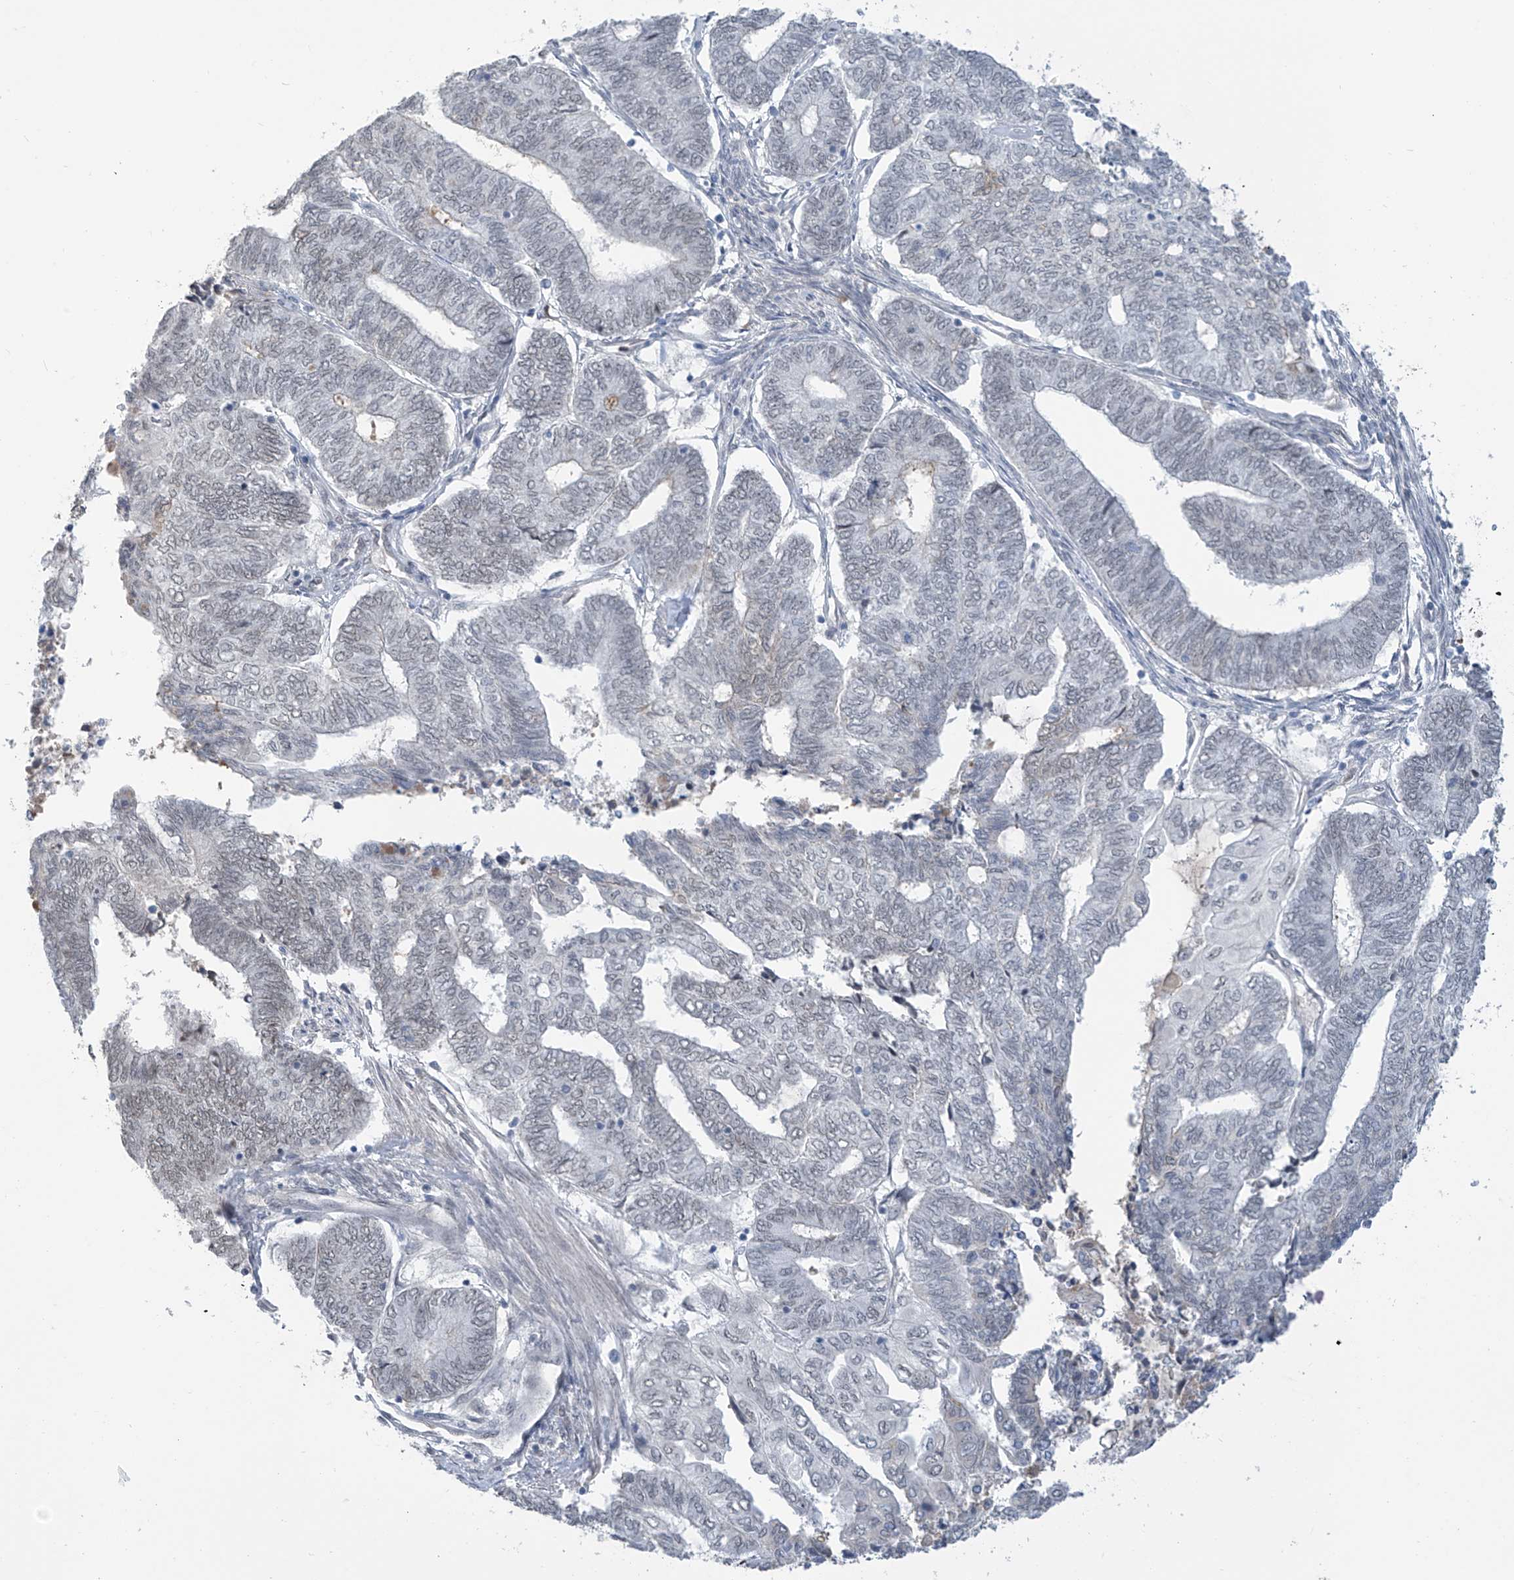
{"staining": {"intensity": "weak", "quantity": "<25%", "location": "nuclear"}, "tissue": "endometrial cancer", "cell_type": "Tumor cells", "image_type": "cancer", "snomed": [{"axis": "morphology", "description": "Adenocarcinoma, NOS"}, {"axis": "topography", "description": "Uterus"}, {"axis": "topography", "description": "Endometrium"}], "caption": "The IHC histopathology image has no significant positivity in tumor cells of endometrial adenocarcinoma tissue. (Brightfield microscopy of DAB (3,3'-diaminobenzidine) immunohistochemistry at high magnification).", "gene": "MCM9", "patient": {"sex": "female", "age": 70}}